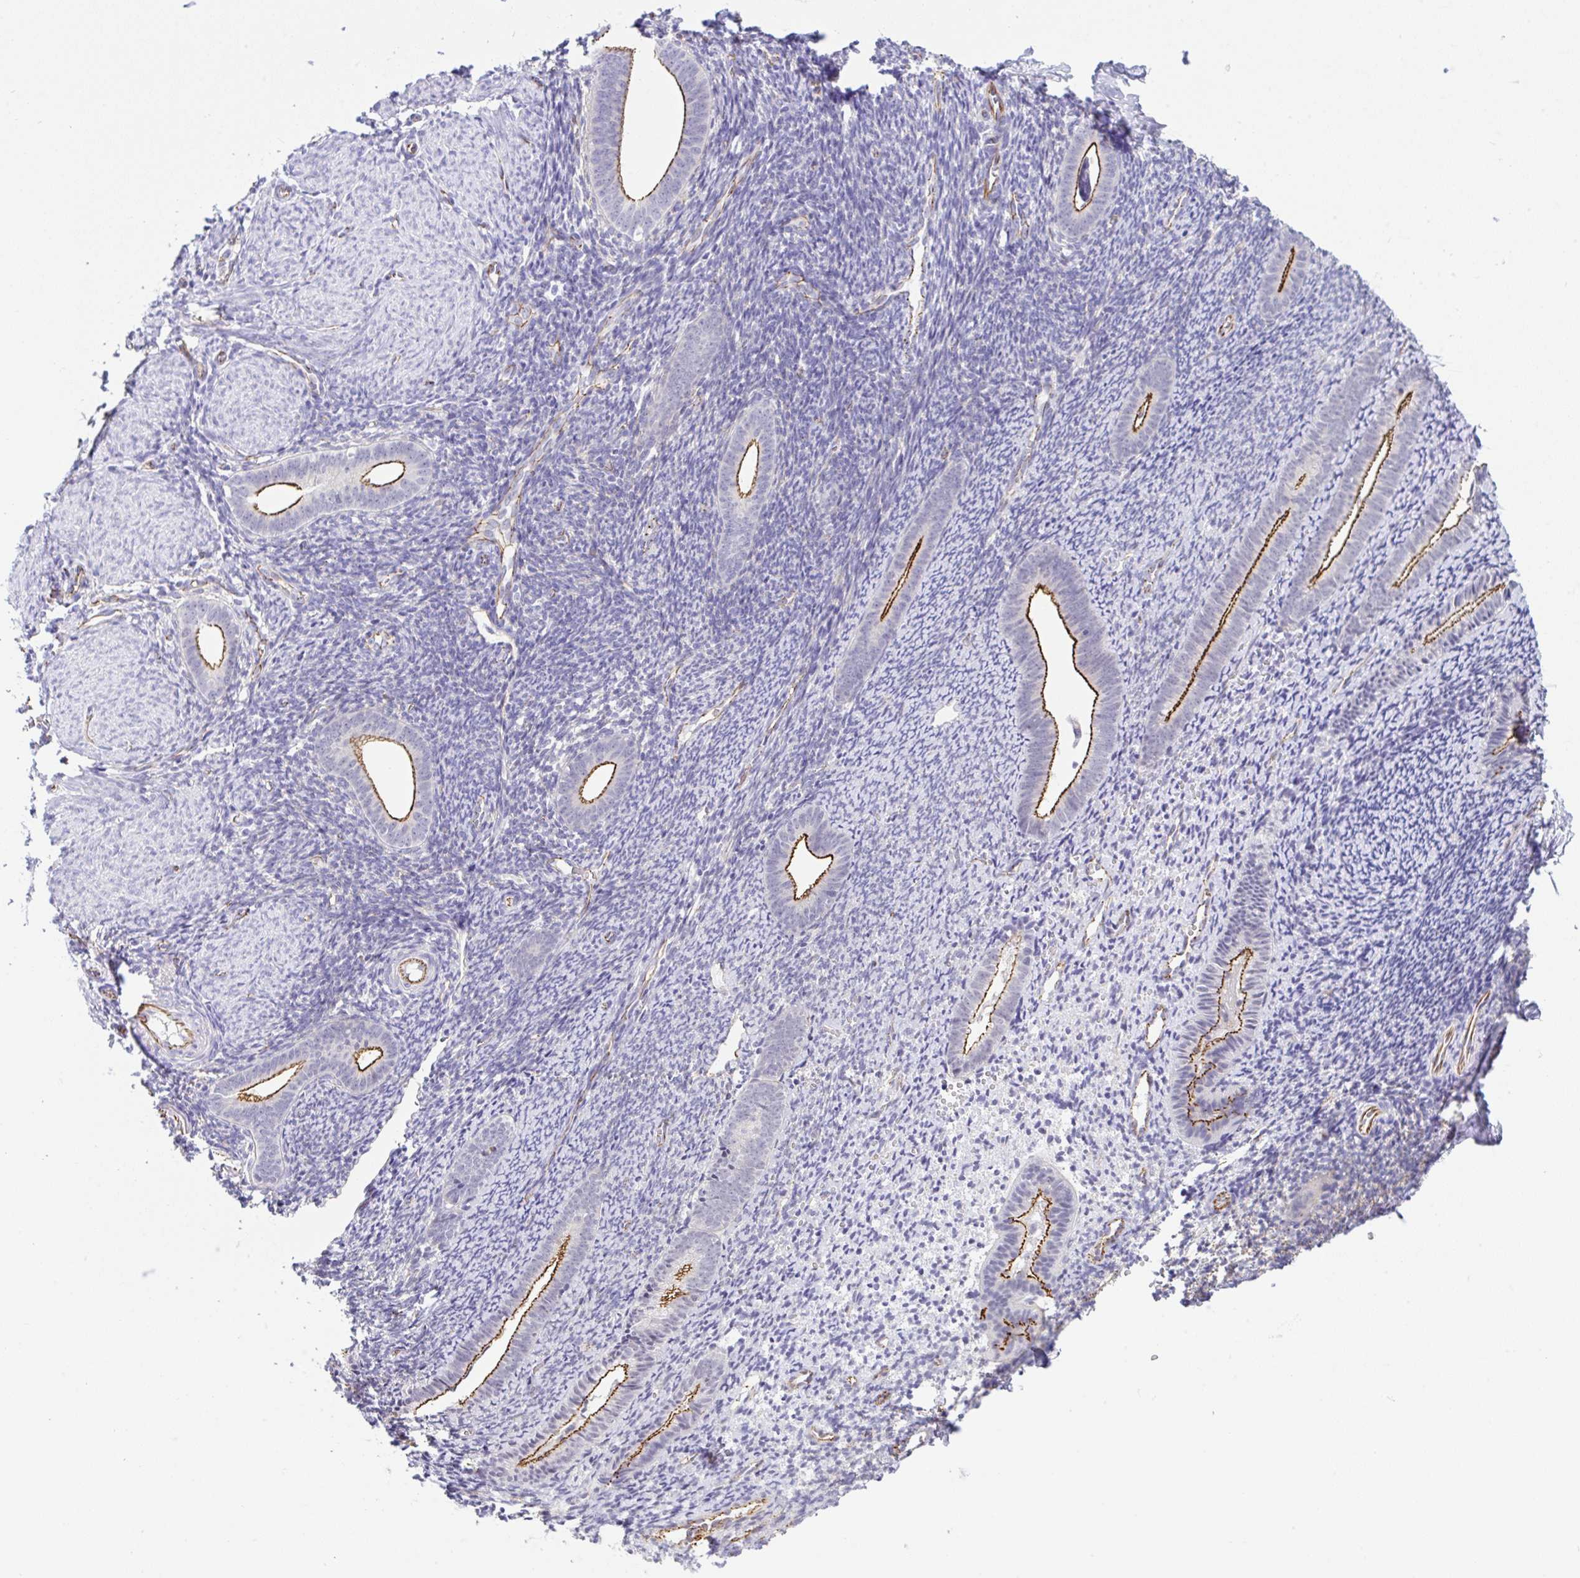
{"staining": {"intensity": "negative", "quantity": "none", "location": "none"}, "tissue": "endometrium", "cell_type": "Cells in endometrial stroma", "image_type": "normal", "snomed": [{"axis": "morphology", "description": "Normal tissue, NOS"}, {"axis": "topography", "description": "Endometrium"}], "caption": "Immunohistochemical staining of benign endometrium reveals no significant staining in cells in endometrial stroma. (DAB (3,3'-diaminobenzidine) immunohistochemistry (IHC) with hematoxylin counter stain).", "gene": "CGNL1", "patient": {"sex": "female", "age": 39}}